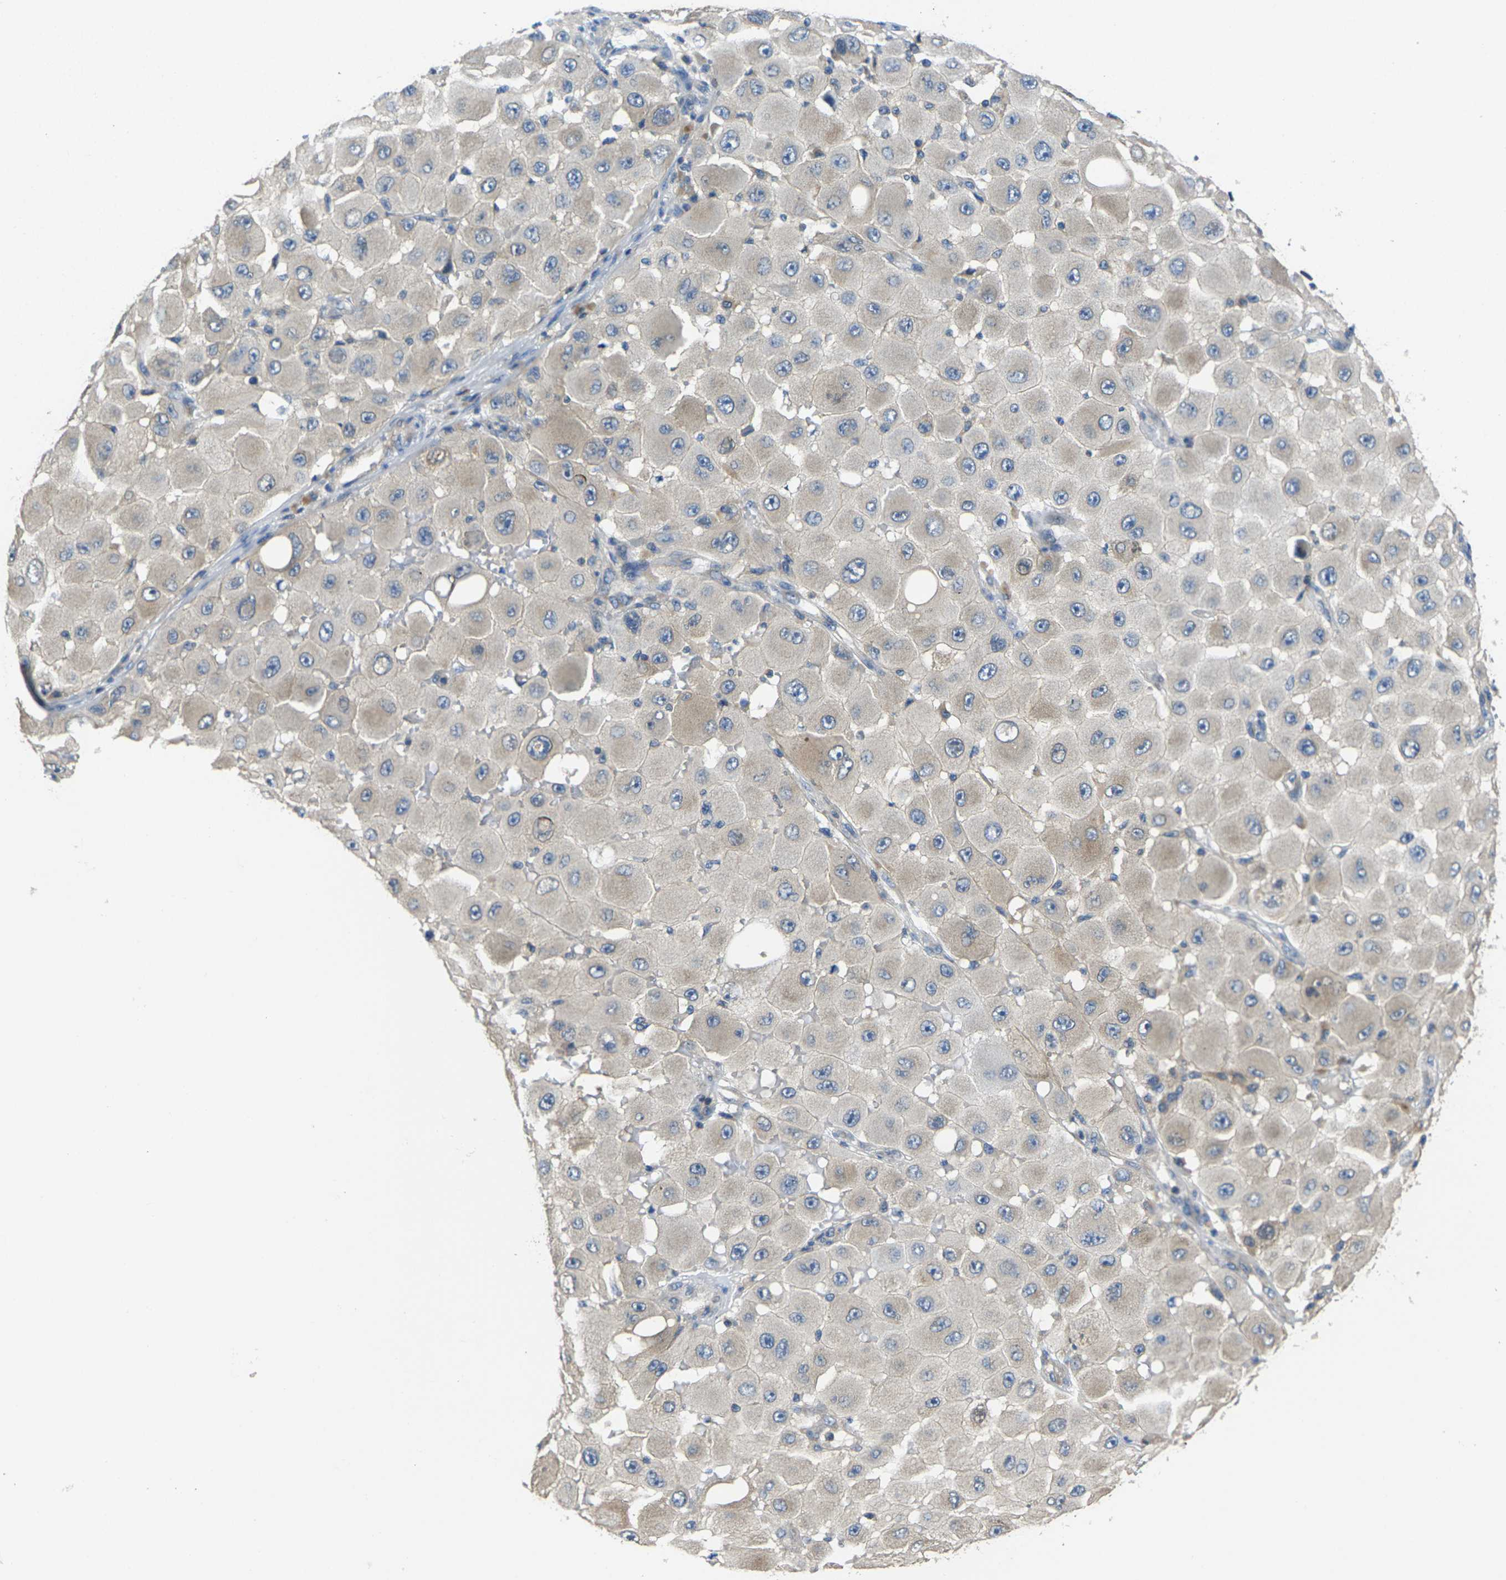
{"staining": {"intensity": "weak", "quantity": ">75%", "location": "cytoplasmic/membranous"}, "tissue": "melanoma", "cell_type": "Tumor cells", "image_type": "cancer", "snomed": [{"axis": "morphology", "description": "Malignant melanoma, NOS"}, {"axis": "topography", "description": "Skin"}], "caption": "Immunohistochemistry histopathology image of melanoma stained for a protein (brown), which reveals low levels of weak cytoplasmic/membranous staining in about >75% of tumor cells.", "gene": "TMCC2", "patient": {"sex": "female", "age": 81}}